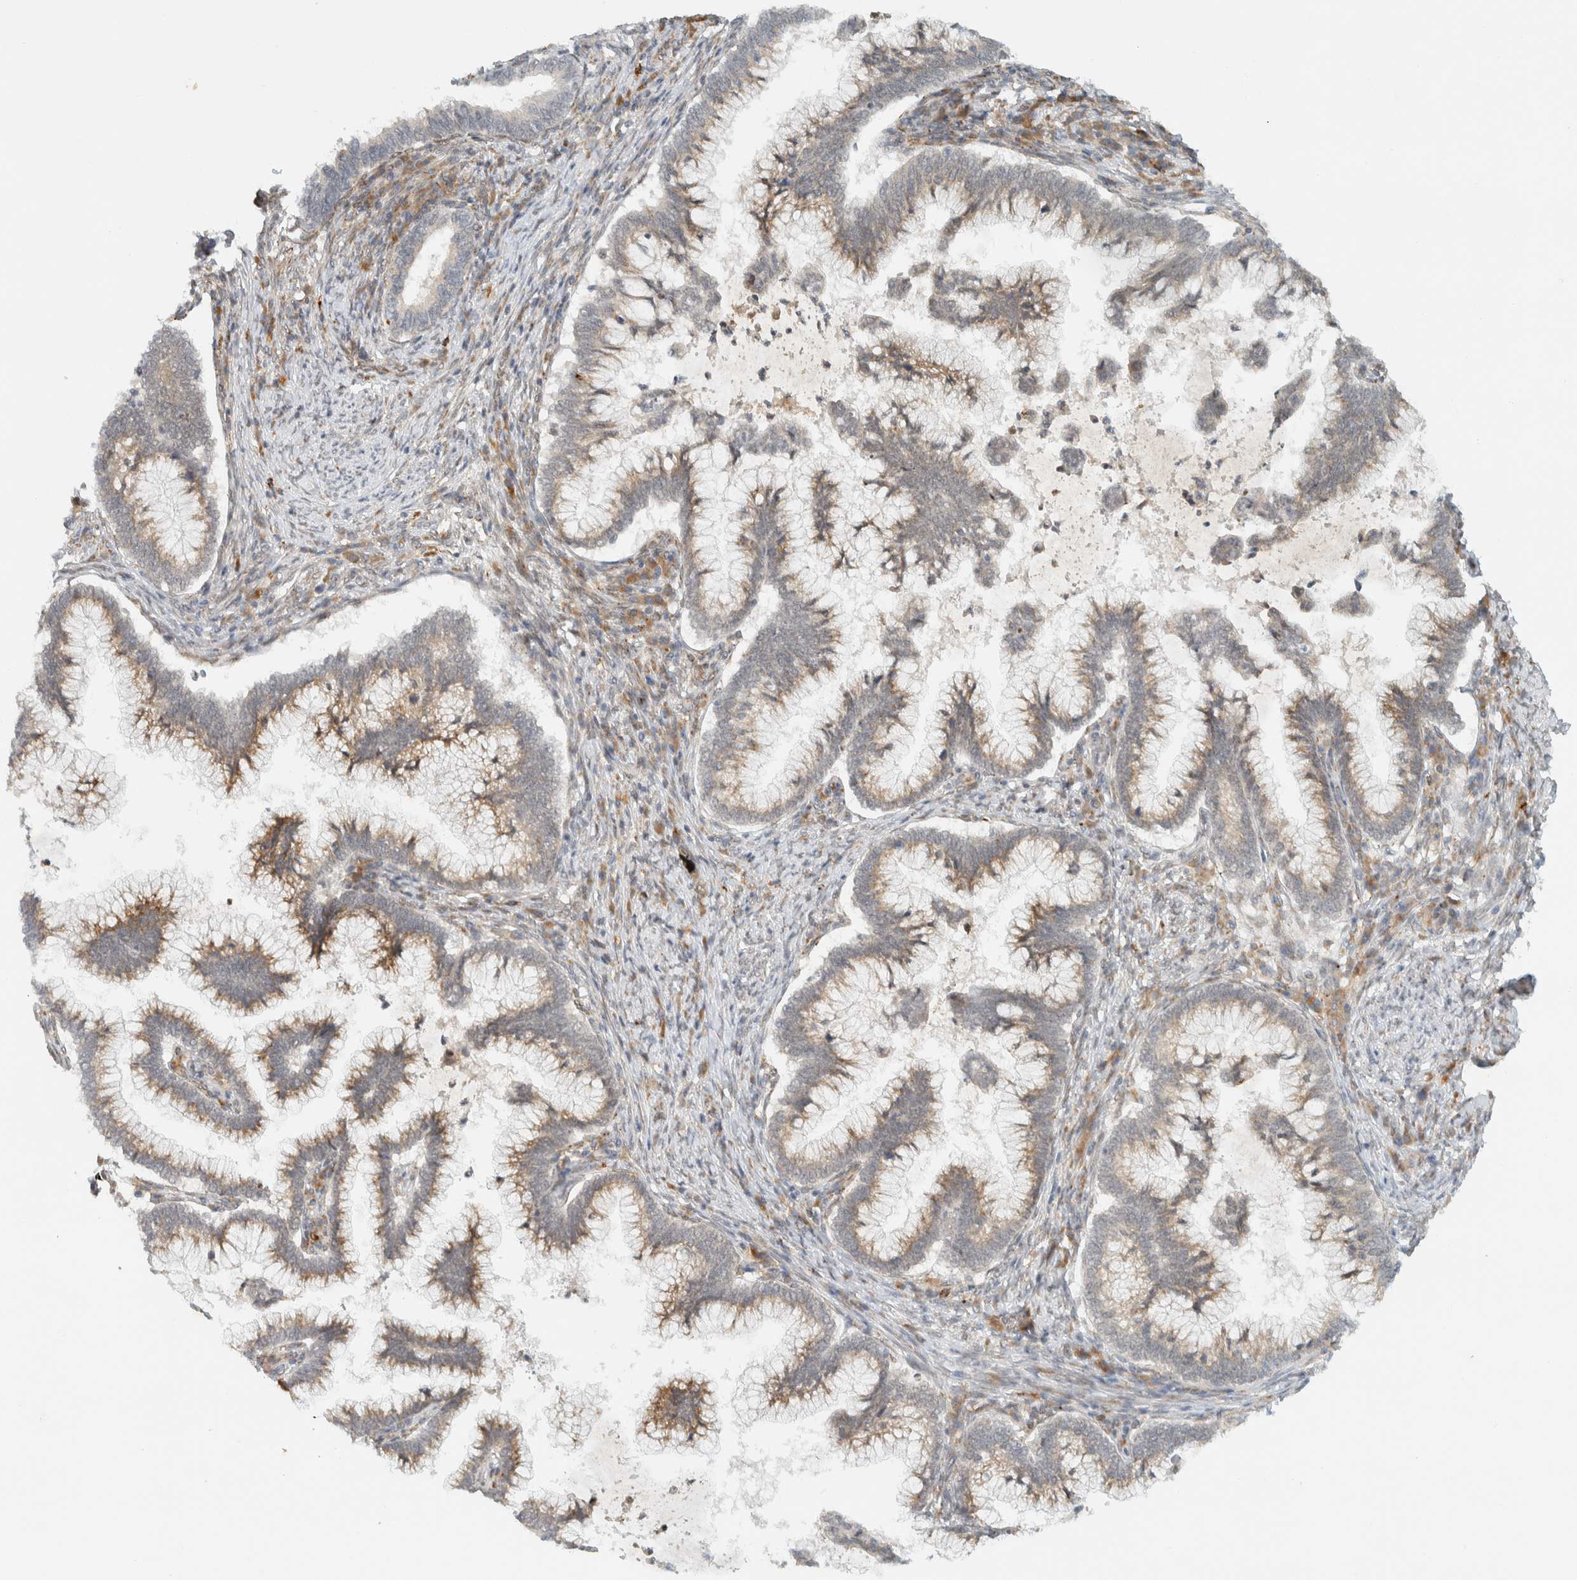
{"staining": {"intensity": "weak", "quantity": ">75%", "location": "cytoplasmic/membranous"}, "tissue": "cervical cancer", "cell_type": "Tumor cells", "image_type": "cancer", "snomed": [{"axis": "morphology", "description": "Adenocarcinoma, NOS"}, {"axis": "topography", "description": "Cervix"}], "caption": "Cervical cancer (adenocarcinoma) stained for a protein demonstrates weak cytoplasmic/membranous positivity in tumor cells.", "gene": "ITPRID1", "patient": {"sex": "female", "age": 36}}